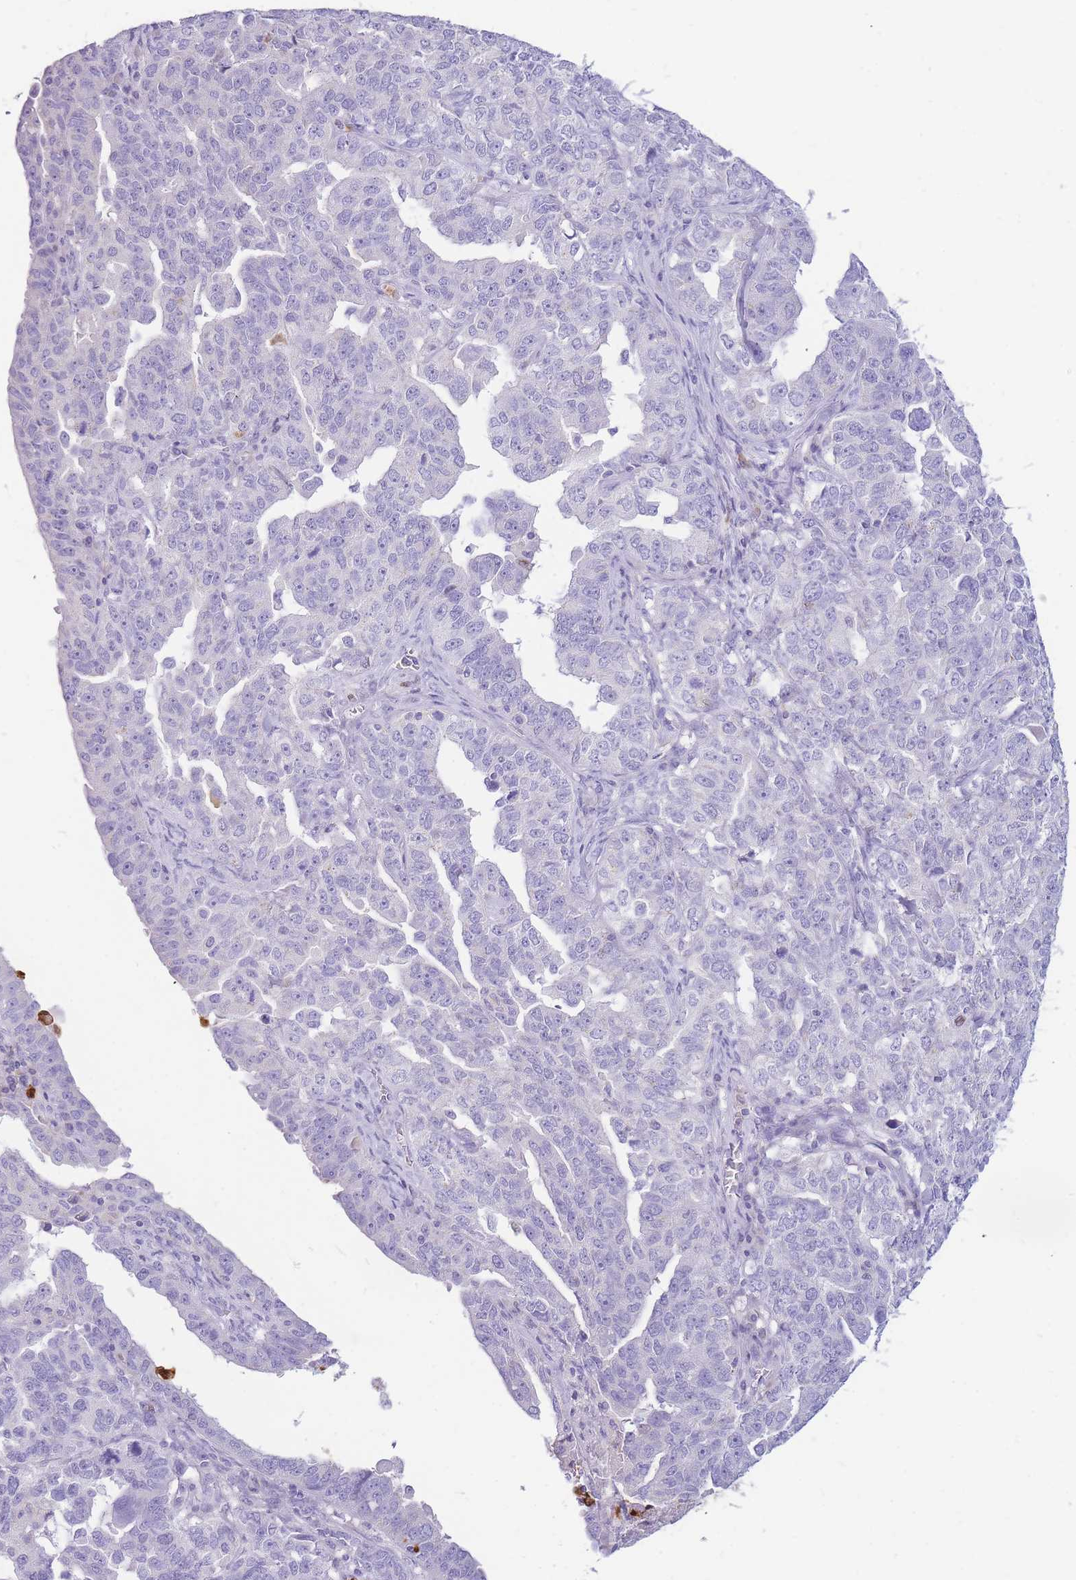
{"staining": {"intensity": "negative", "quantity": "none", "location": "none"}, "tissue": "ovarian cancer", "cell_type": "Tumor cells", "image_type": "cancer", "snomed": [{"axis": "morphology", "description": "Carcinoma, endometroid"}, {"axis": "topography", "description": "Ovary"}], "caption": "Immunohistochemical staining of ovarian cancer (endometroid carcinoma) displays no significant positivity in tumor cells.", "gene": "TPSAB1", "patient": {"sex": "female", "age": 62}}